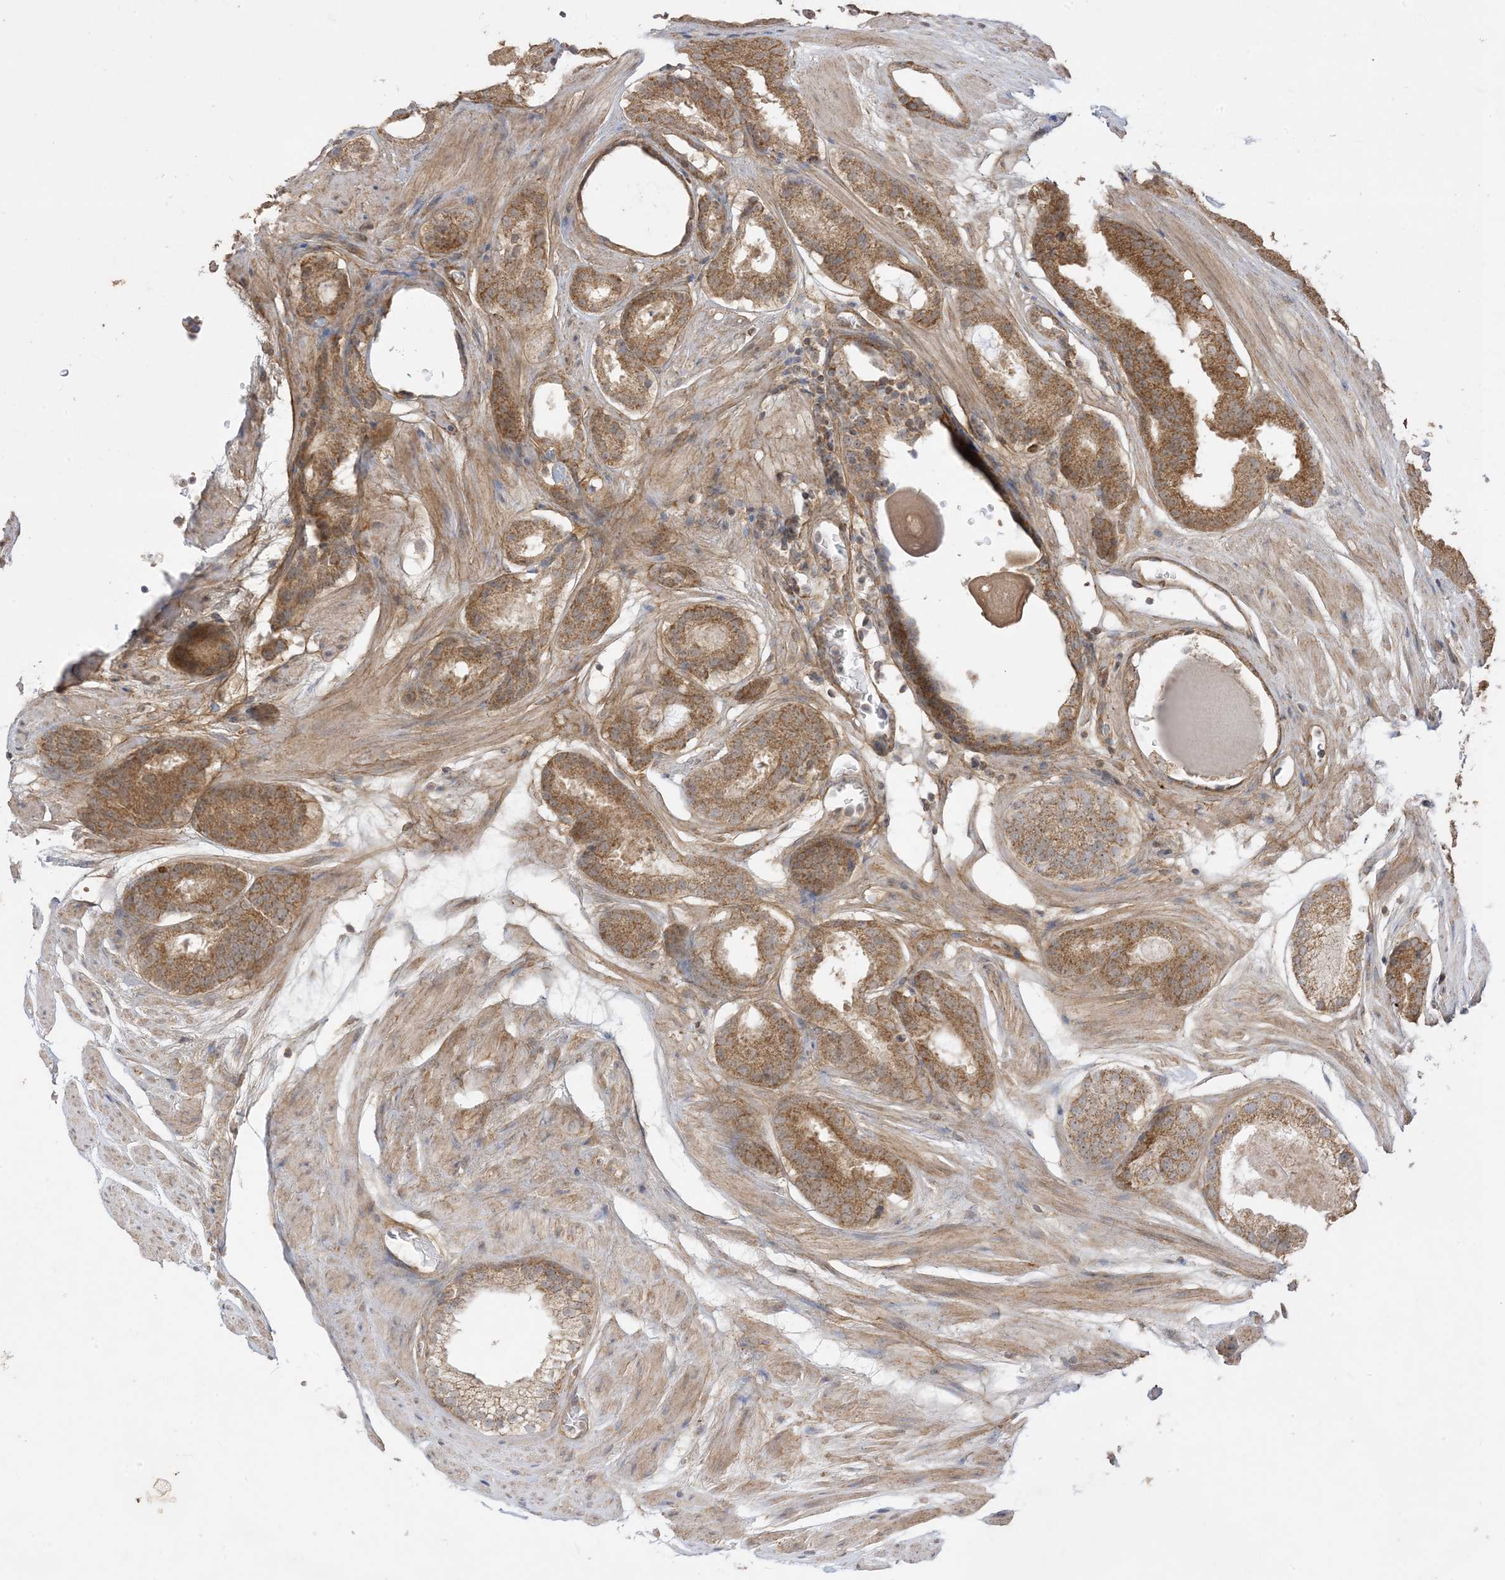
{"staining": {"intensity": "strong", "quantity": ">75%", "location": "cytoplasmic/membranous"}, "tissue": "prostate cancer", "cell_type": "Tumor cells", "image_type": "cancer", "snomed": [{"axis": "morphology", "description": "Adenocarcinoma, Low grade"}, {"axis": "topography", "description": "Prostate"}], "caption": "Adenocarcinoma (low-grade) (prostate) was stained to show a protein in brown. There is high levels of strong cytoplasmic/membranous staining in approximately >75% of tumor cells. The staining was performed using DAB (3,3'-diaminobenzidine), with brown indicating positive protein expression. Nuclei are stained blue with hematoxylin.", "gene": "SIRT3", "patient": {"sex": "male", "age": 69}}